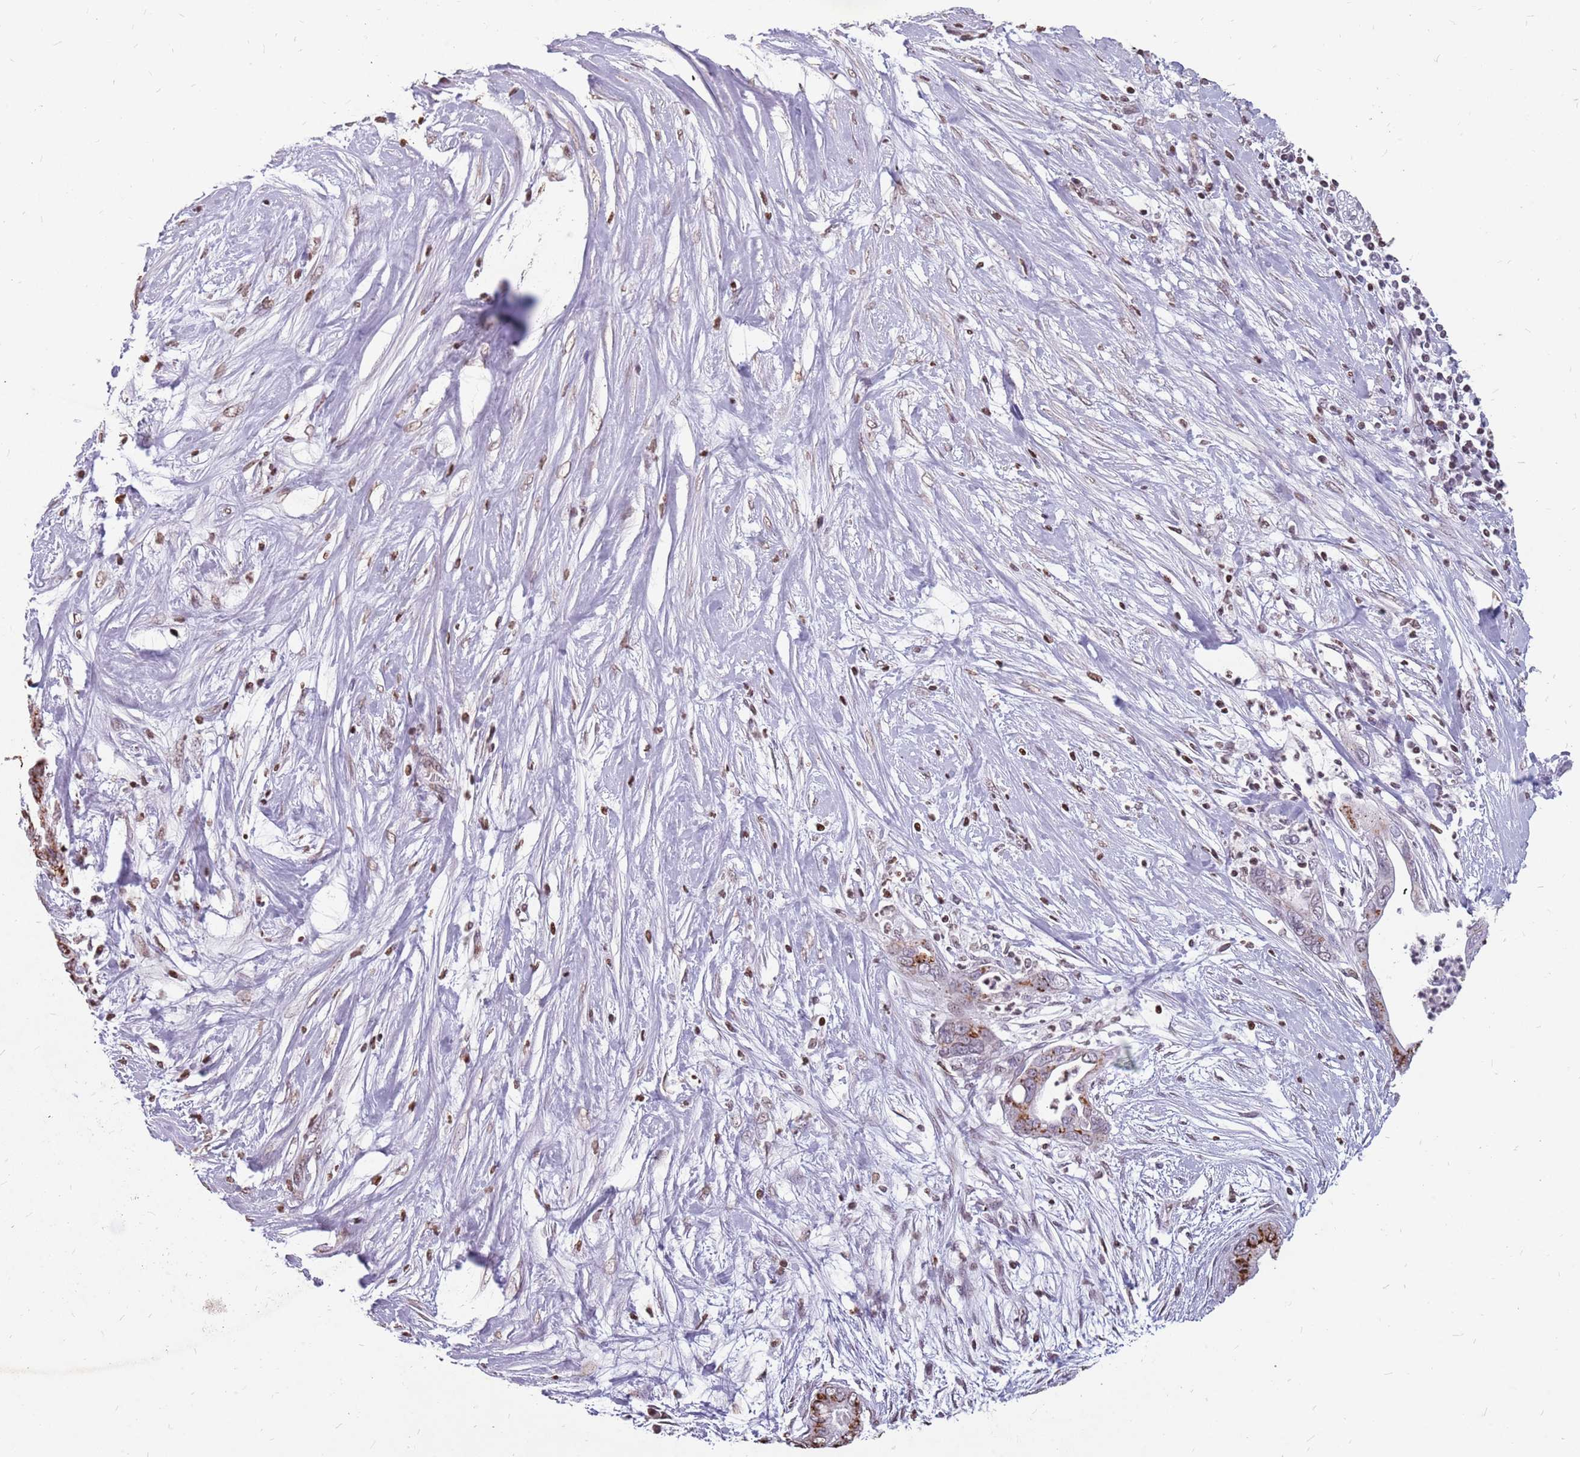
{"staining": {"intensity": "strong", "quantity": "<25%", "location": "cytoplasmic/membranous"}, "tissue": "pancreatic cancer", "cell_type": "Tumor cells", "image_type": "cancer", "snomed": [{"axis": "morphology", "description": "Adenocarcinoma, NOS"}, {"axis": "topography", "description": "Pancreas"}], "caption": "IHC histopathology image of human pancreatic cancer (adenocarcinoma) stained for a protein (brown), which reveals medium levels of strong cytoplasmic/membranous positivity in approximately <25% of tumor cells.", "gene": "NEK6", "patient": {"sex": "male", "age": 75}}